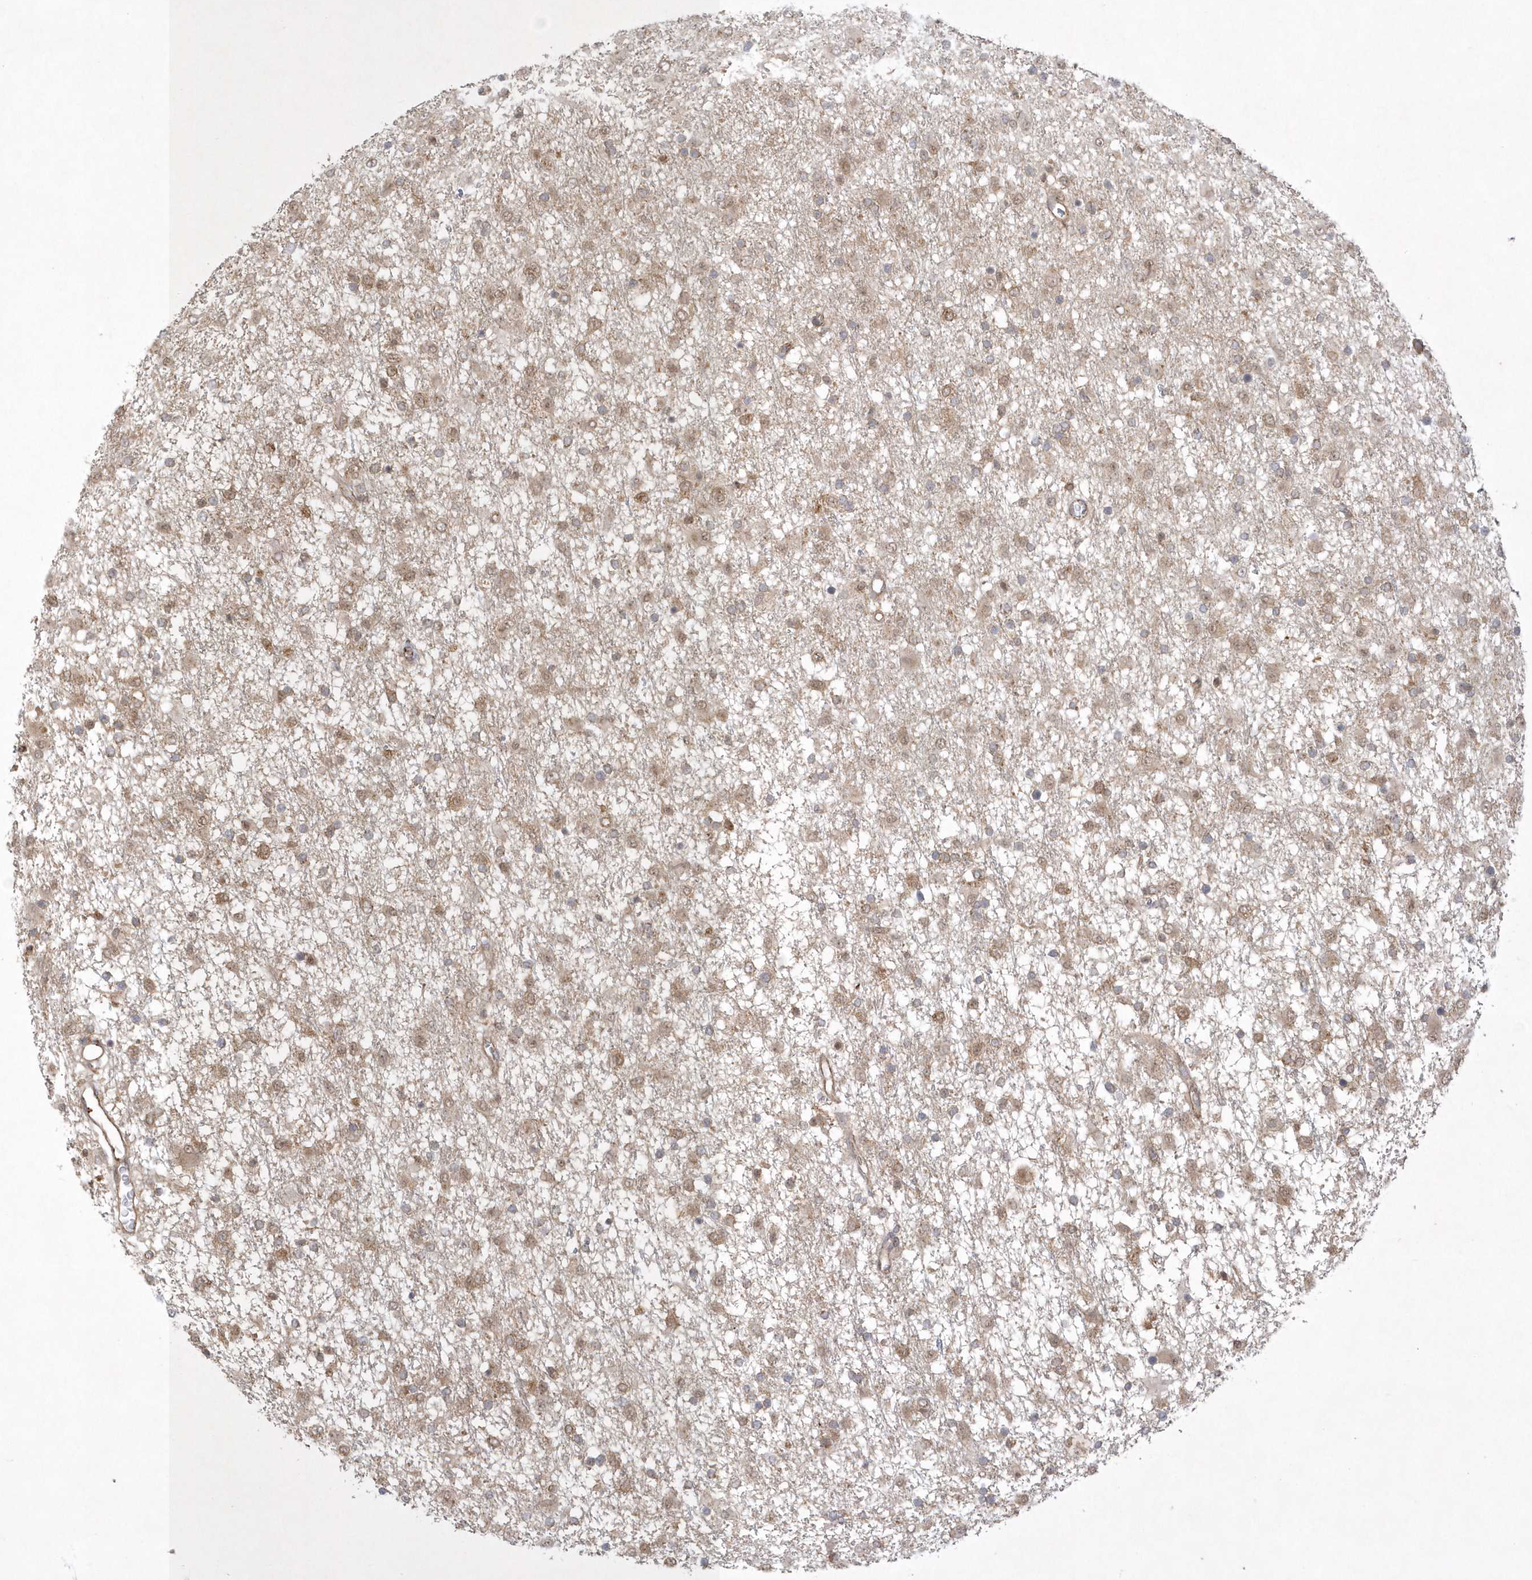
{"staining": {"intensity": "moderate", "quantity": "25%-75%", "location": "cytoplasmic/membranous,nuclear"}, "tissue": "glioma", "cell_type": "Tumor cells", "image_type": "cancer", "snomed": [{"axis": "morphology", "description": "Glioma, malignant, Low grade"}, {"axis": "topography", "description": "Brain"}], "caption": "Tumor cells demonstrate moderate cytoplasmic/membranous and nuclear staining in about 25%-75% of cells in malignant glioma (low-grade).", "gene": "NAF1", "patient": {"sex": "male", "age": 65}}